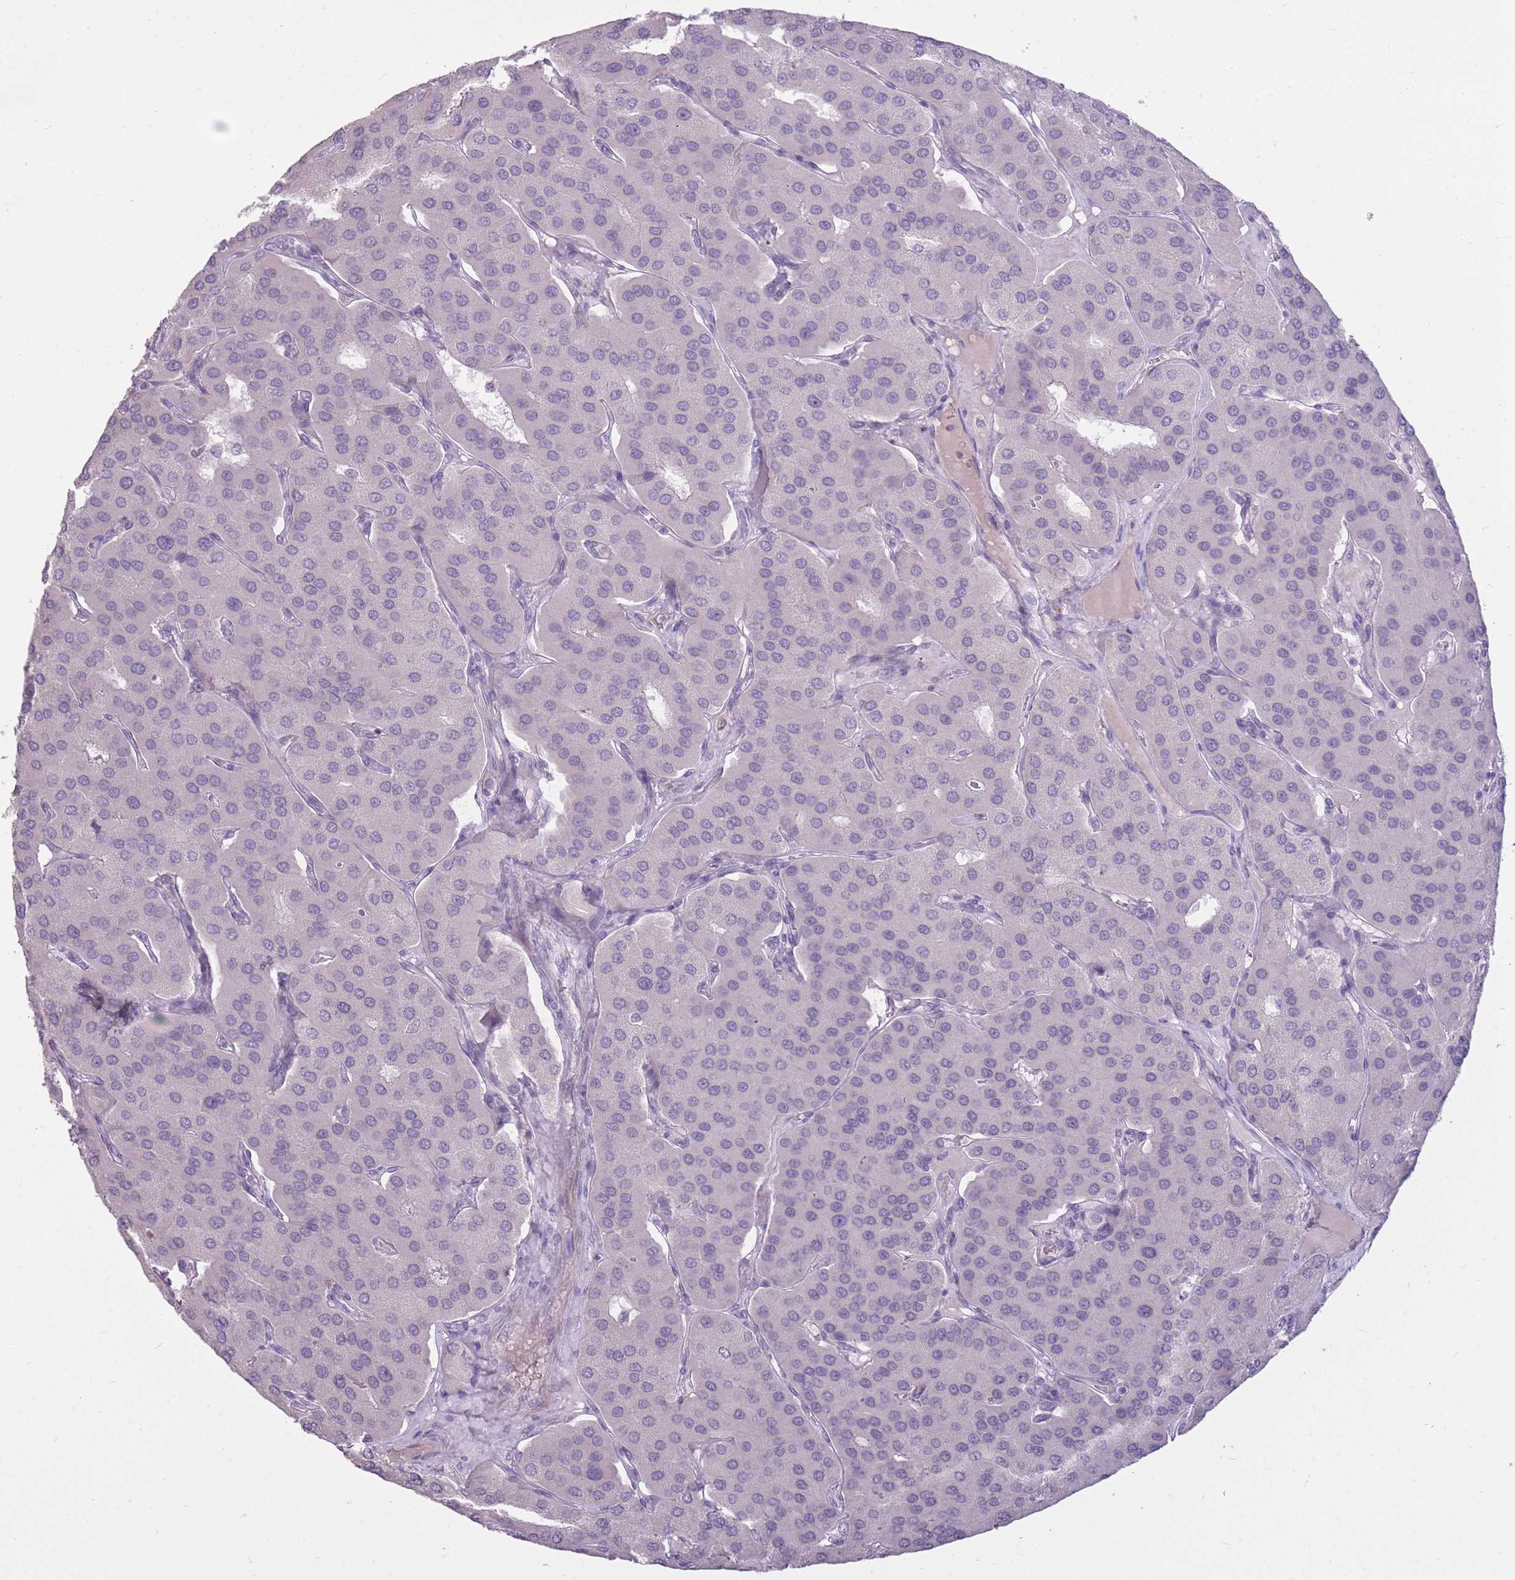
{"staining": {"intensity": "negative", "quantity": "none", "location": "none"}, "tissue": "parathyroid gland", "cell_type": "Glandular cells", "image_type": "normal", "snomed": [{"axis": "morphology", "description": "Normal tissue, NOS"}, {"axis": "morphology", "description": "Adenoma, NOS"}, {"axis": "topography", "description": "Parathyroid gland"}], "caption": "Immunohistochemistry (IHC) image of unremarkable parathyroid gland: parathyroid gland stained with DAB shows no significant protein positivity in glandular cells.", "gene": "ZBTB24", "patient": {"sex": "female", "age": 86}}